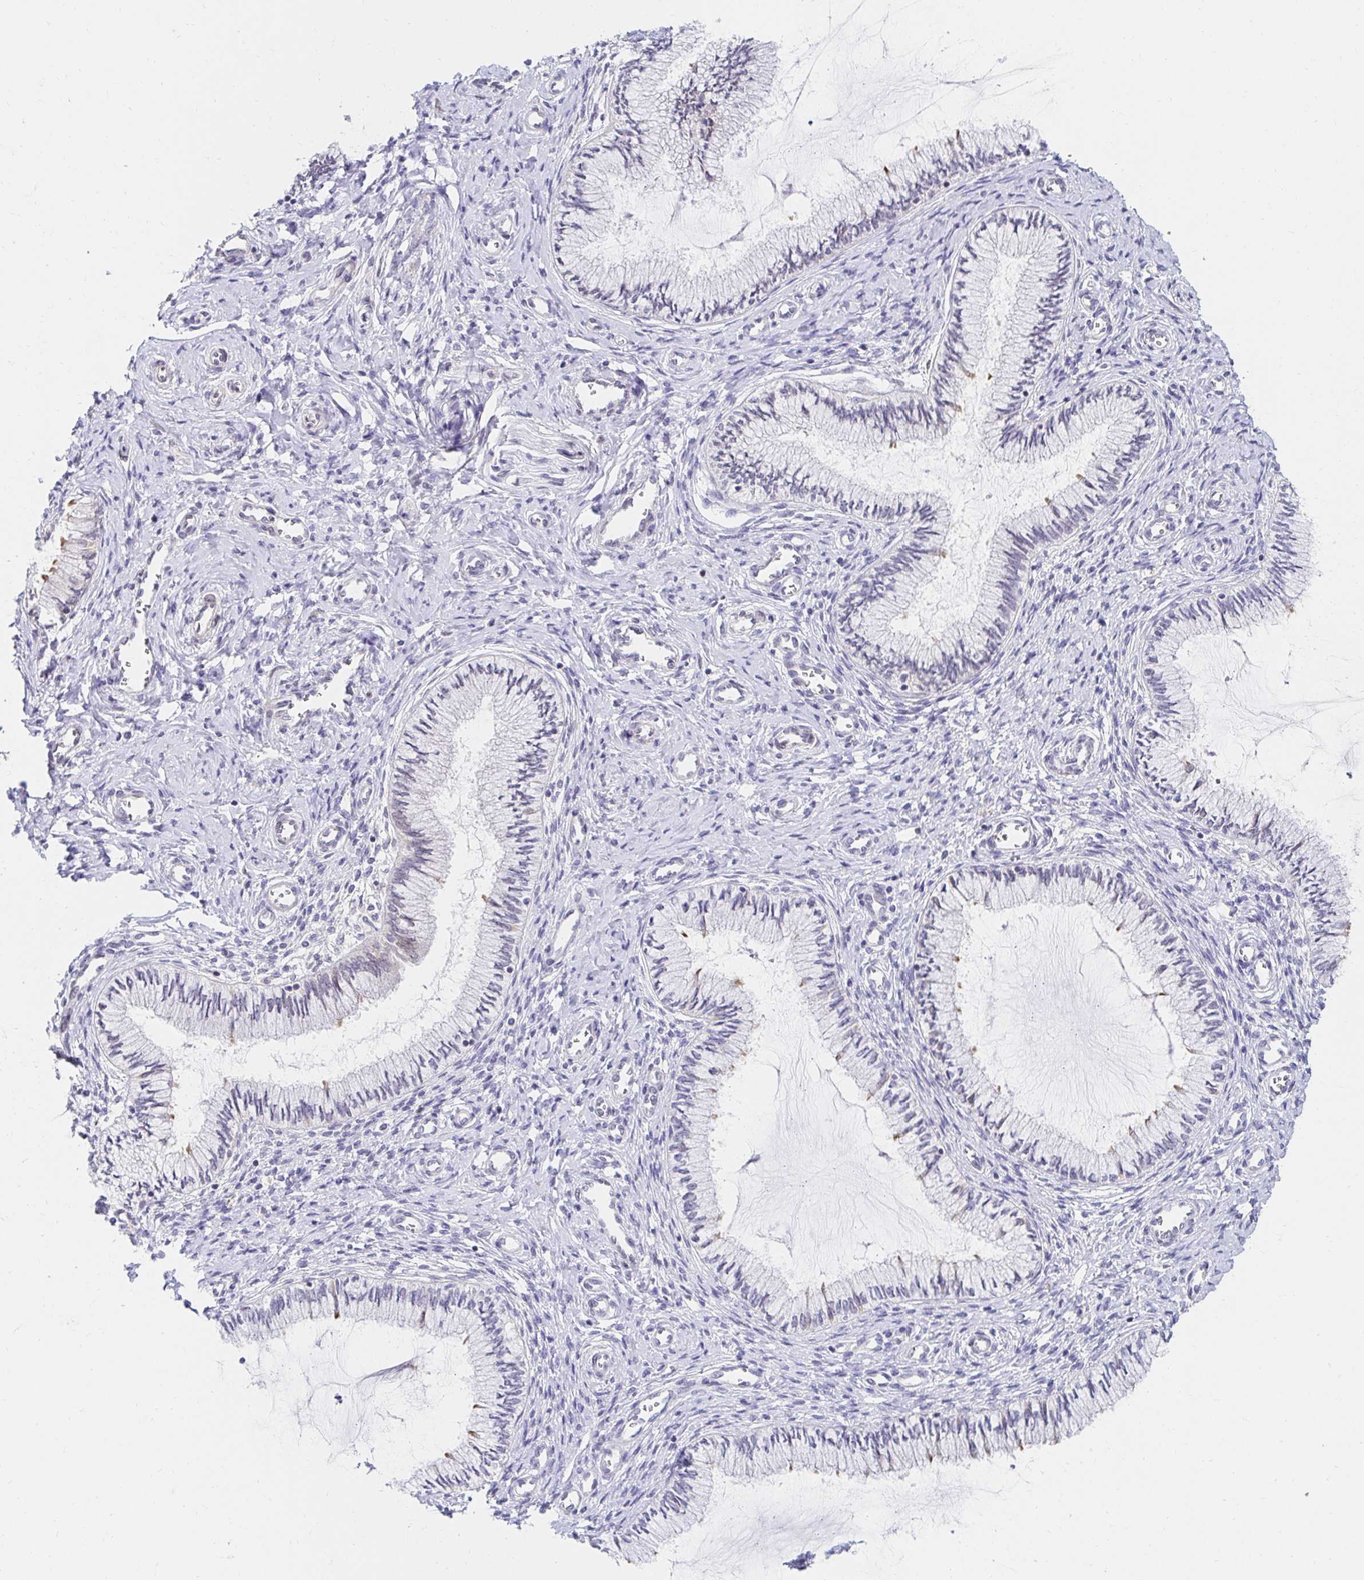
{"staining": {"intensity": "moderate", "quantity": "<25%", "location": "cytoplasmic/membranous"}, "tissue": "cervix", "cell_type": "Glandular cells", "image_type": "normal", "snomed": [{"axis": "morphology", "description": "Normal tissue, NOS"}, {"axis": "topography", "description": "Cervix"}], "caption": "Cervix stained for a protein (brown) demonstrates moderate cytoplasmic/membranous positive staining in approximately <25% of glandular cells.", "gene": "AKAP14", "patient": {"sex": "female", "age": 24}}